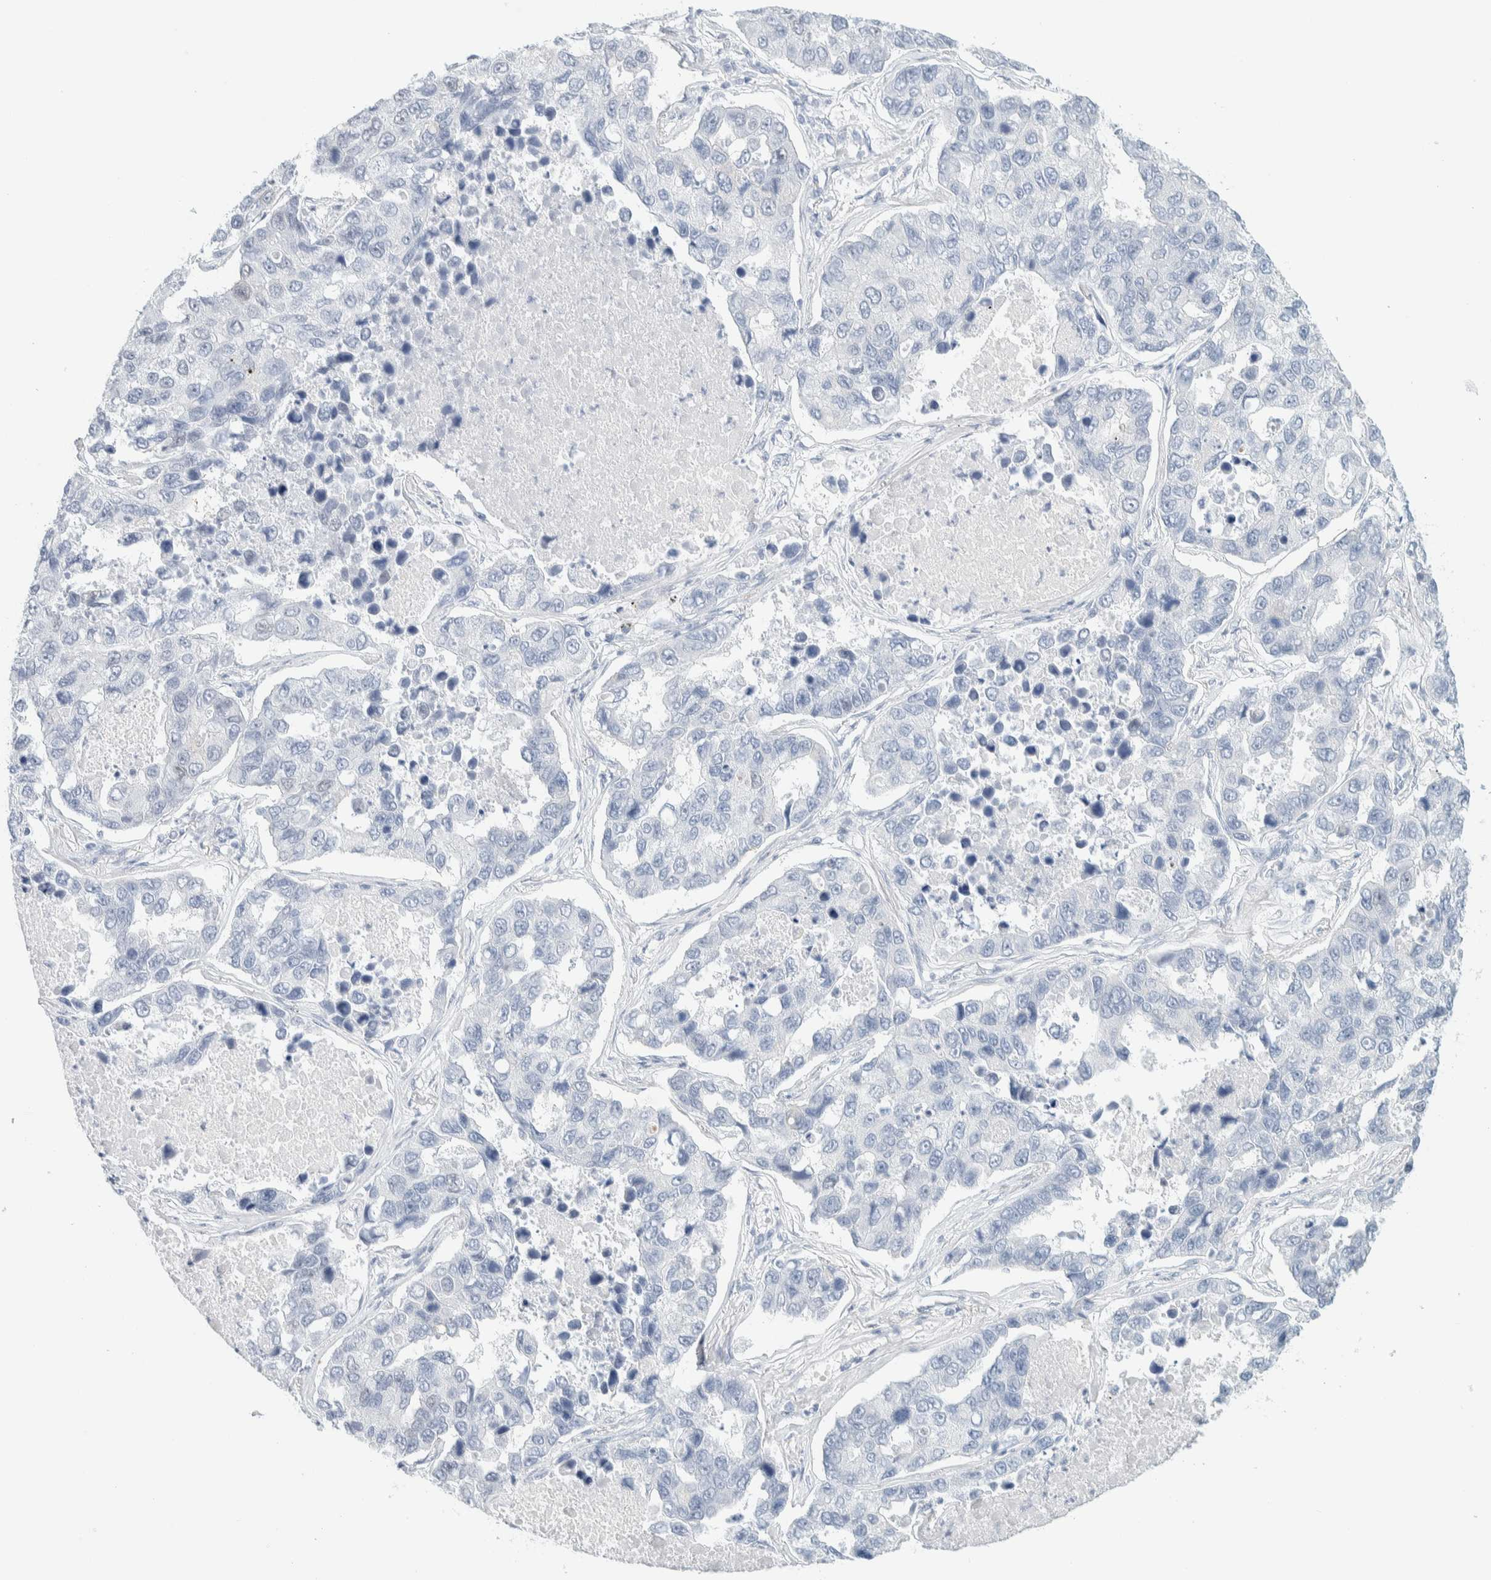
{"staining": {"intensity": "negative", "quantity": "none", "location": "none"}, "tissue": "lung cancer", "cell_type": "Tumor cells", "image_type": "cancer", "snomed": [{"axis": "morphology", "description": "Adenocarcinoma, NOS"}, {"axis": "topography", "description": "Lung"}], "caption": "A photomicrograph of adenocarcinoma (lung) stained for a protein exhibits no brown staining in tumor cells.", "gene": "ATCAY", "patient": {"sex": "male", "age": 64}}